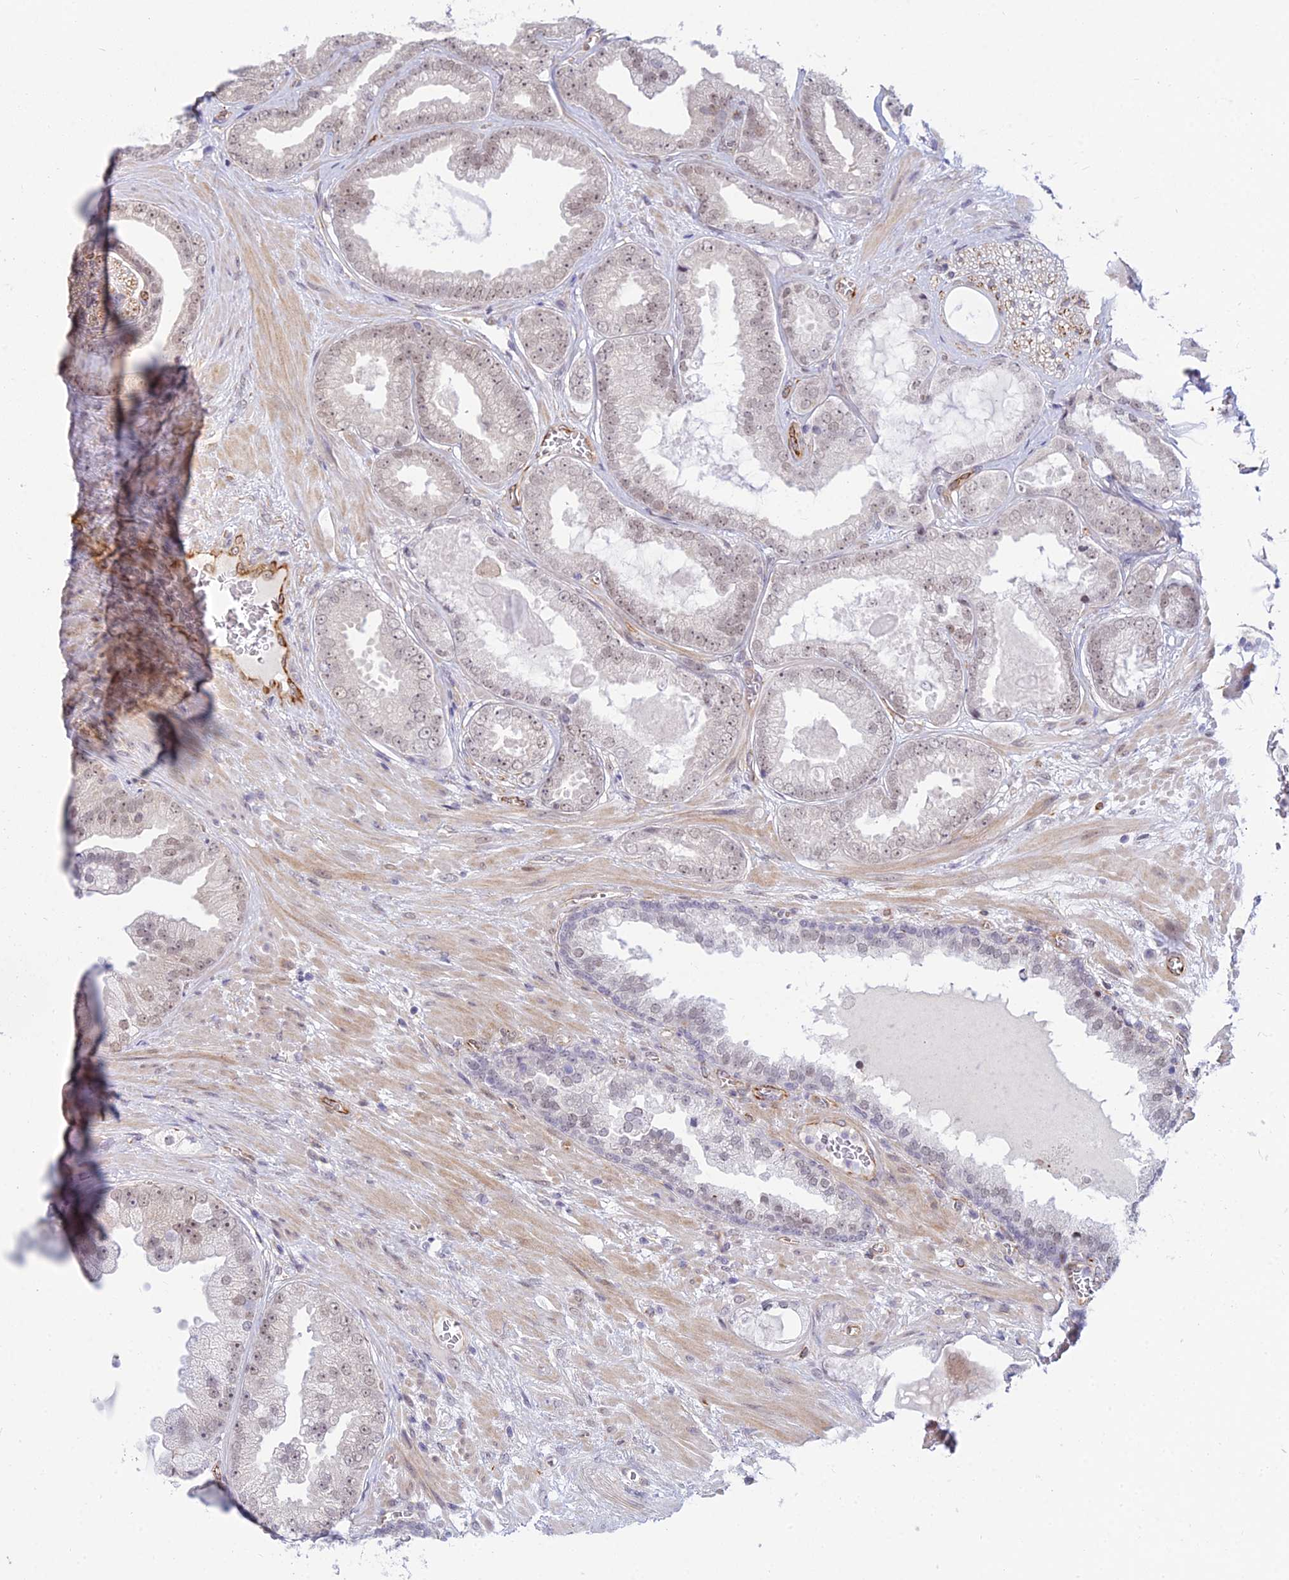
{"staining": {"intensity": "weak", "quantity": "25%-75%", "location": "nuclear"}, "tissue": "prostate cancer", "cell_type": "Tumor cells", "image_type": "cancer", "snomed": [{"axis": "morphology", "description": "Adenocarcinoma, Low grade"}, {"axis": "topography", "description": "Prostate"}], "caption": "Immunohistochemical staining of human prostate adenocarcinoma (low-grade) reveals weak nuclear protein staining in approximately 25%-75% of tumor cells.", "gene": "SAPCD2", "patient": {"sex": "male", "age": 57}}